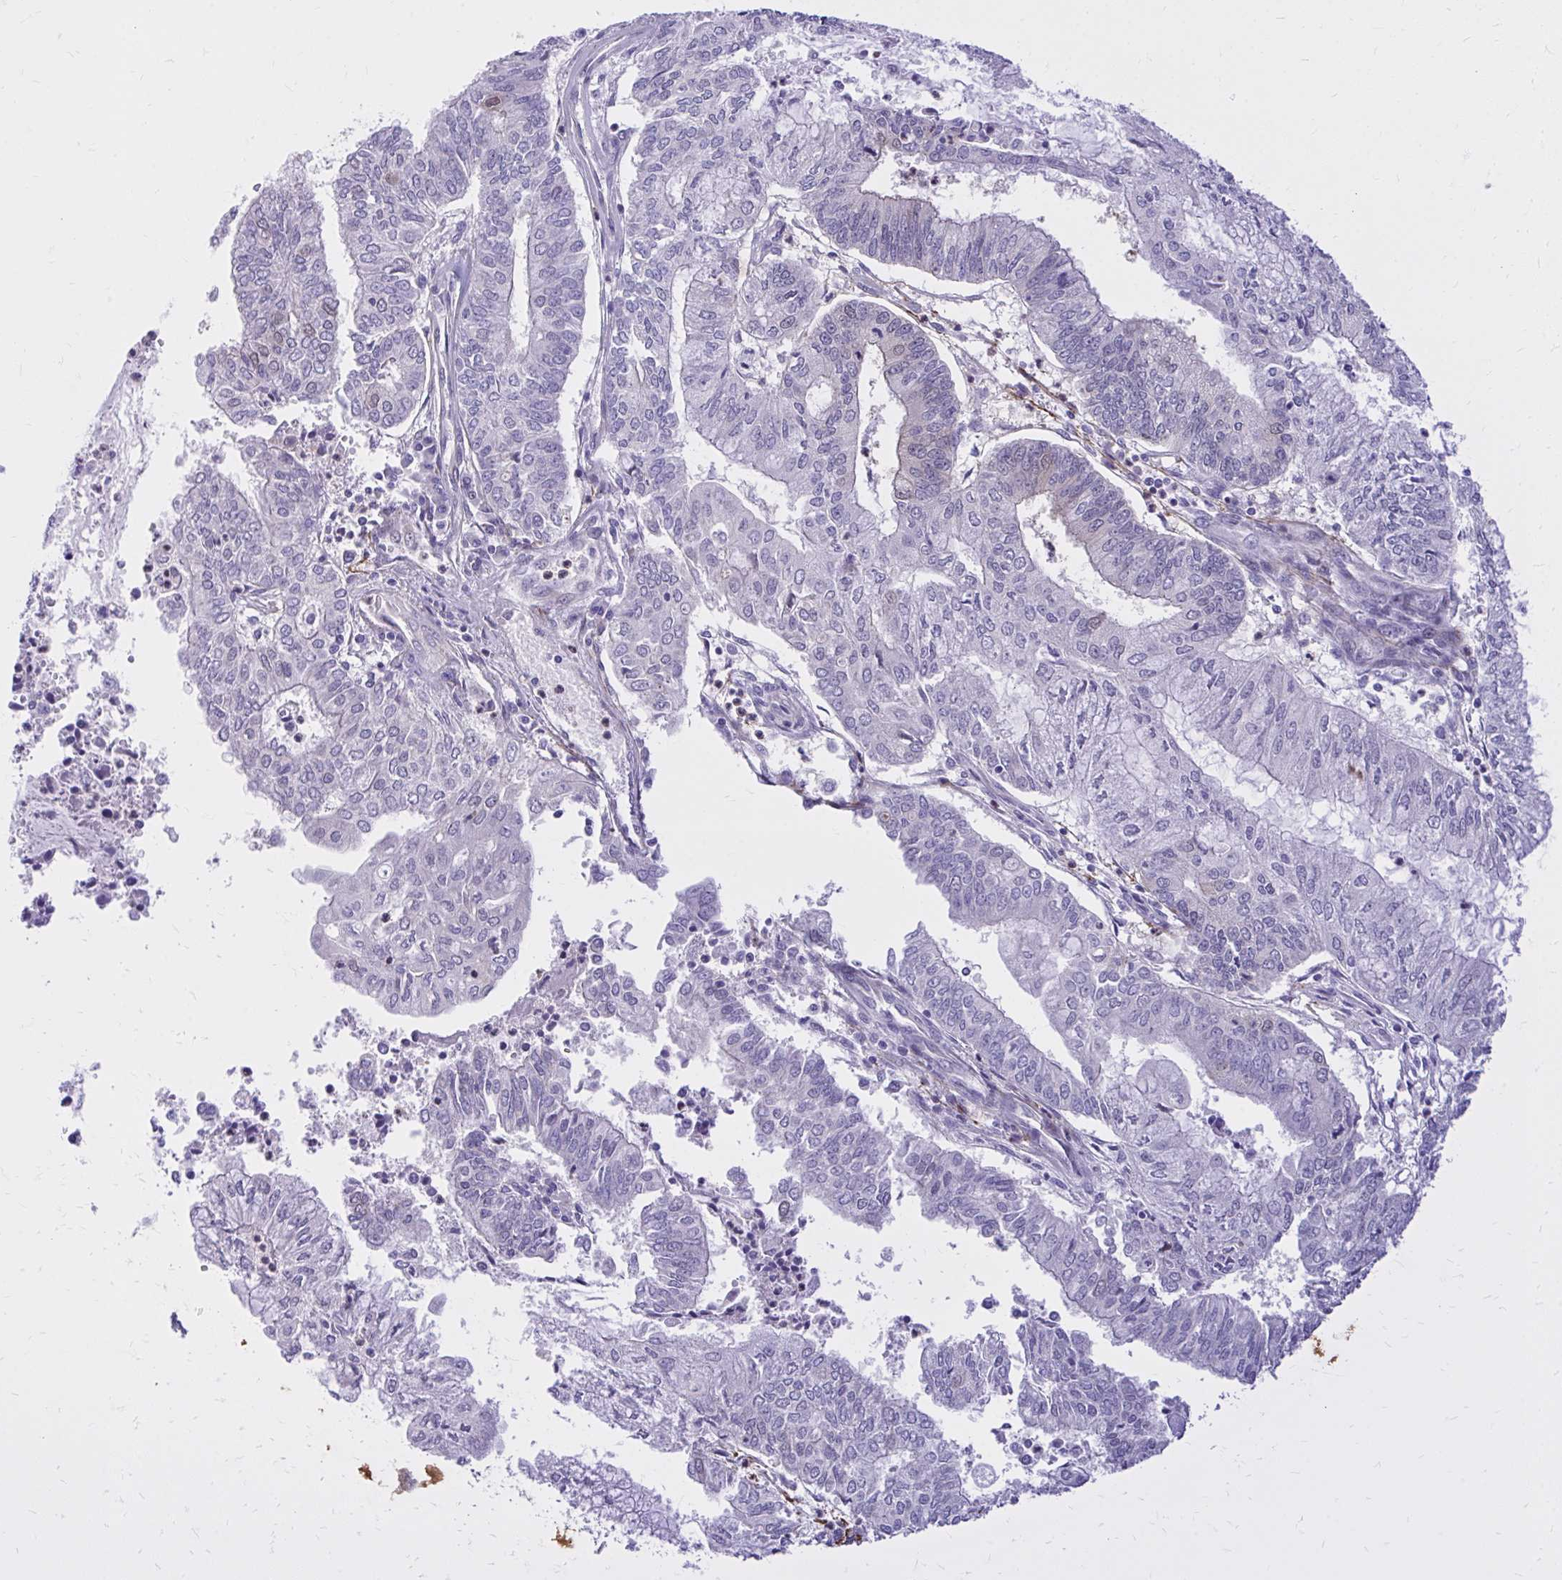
{"staining": {"intensity": "negative", "quantity": "none", "location": "none"}, "tissue": "endometrial cancer", "cell_type": "Tumor cells", "image_type": "cancer", "snomed": [{"axis": "morphology", "description": "Adenocarcinoma, NOS"}, {"axis": "topography", "description": "Endometrium"}], "caption": "IHC photomicrograph of neoplastic tissue: human adenocarcinoma (endometrial) stained with DAB shows no significant protein staining in tumor cells. (DAB immunohistochemistry with hematoxylin counter stain).", "gene": "ADAMTSL1", "patient": {"sex": "female", "age": 61}}